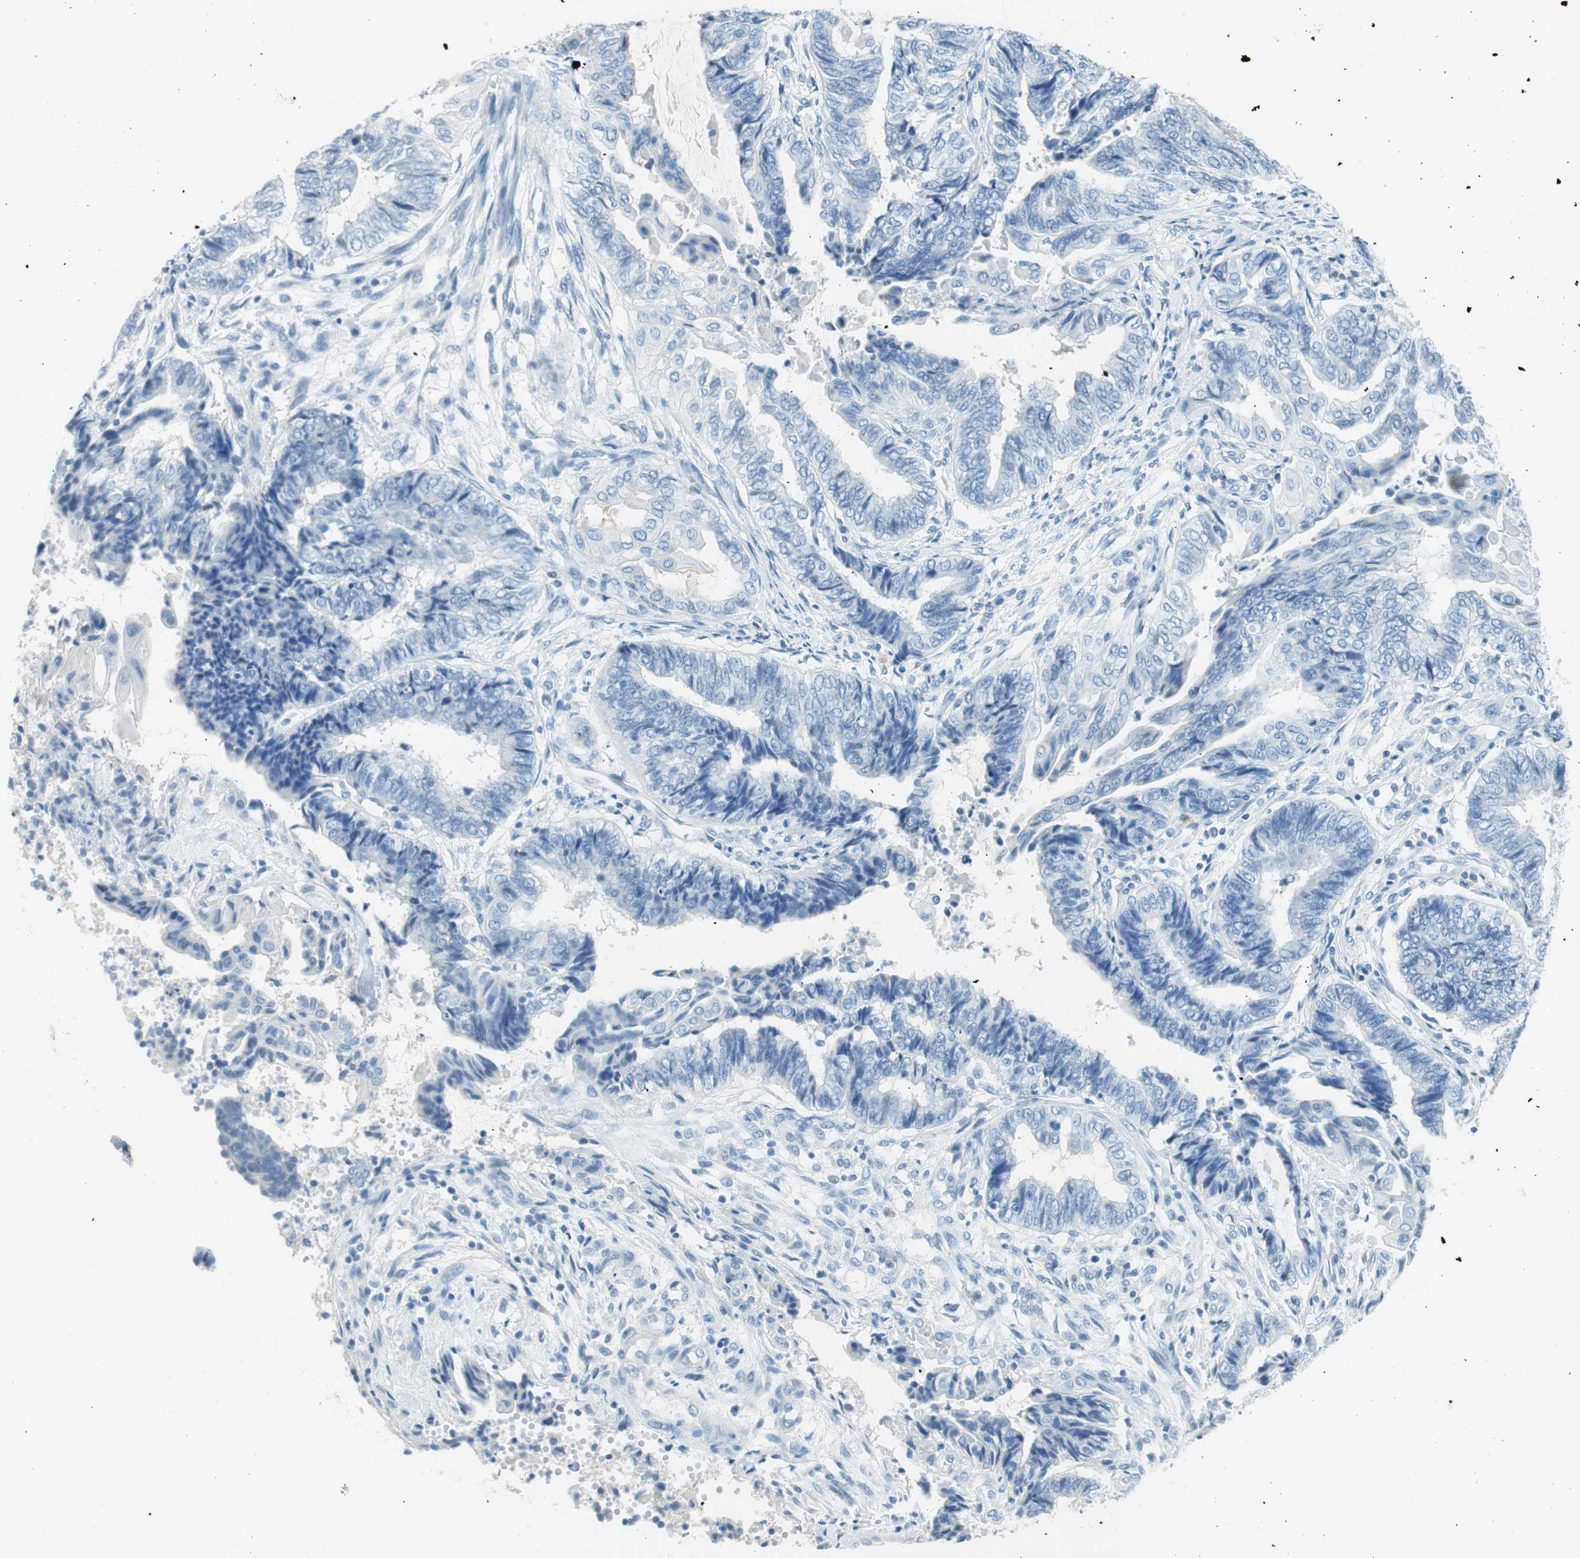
{"staining": {"intensity": "negative", "quantity": "none", "location": "none"}, "tissue": "endometrial cancer", "cell_type": "Tumor cells", "image_type": "cancer", "snomed": [{"axis": "morphology", "description": "Adenocarcinoma, NOS"}, {"axis": "topography", "description": "Uterus"}, {"axis": "topography", "description": "Endometrium"}], "caption": "High magnification brightfield microscopy of adenocarcinoma (endometrial) stained with DAB (3,3'-diaminobenzidine) (brown) and counterstained with hematoxylin (blue): tumor cells show no significant positivity. (Immunohistochemistry (ihc), brightfield microscopy, high magnification).", "gene": "TNFRSF13C", "patient": {"sex": "female", "age": 70}}